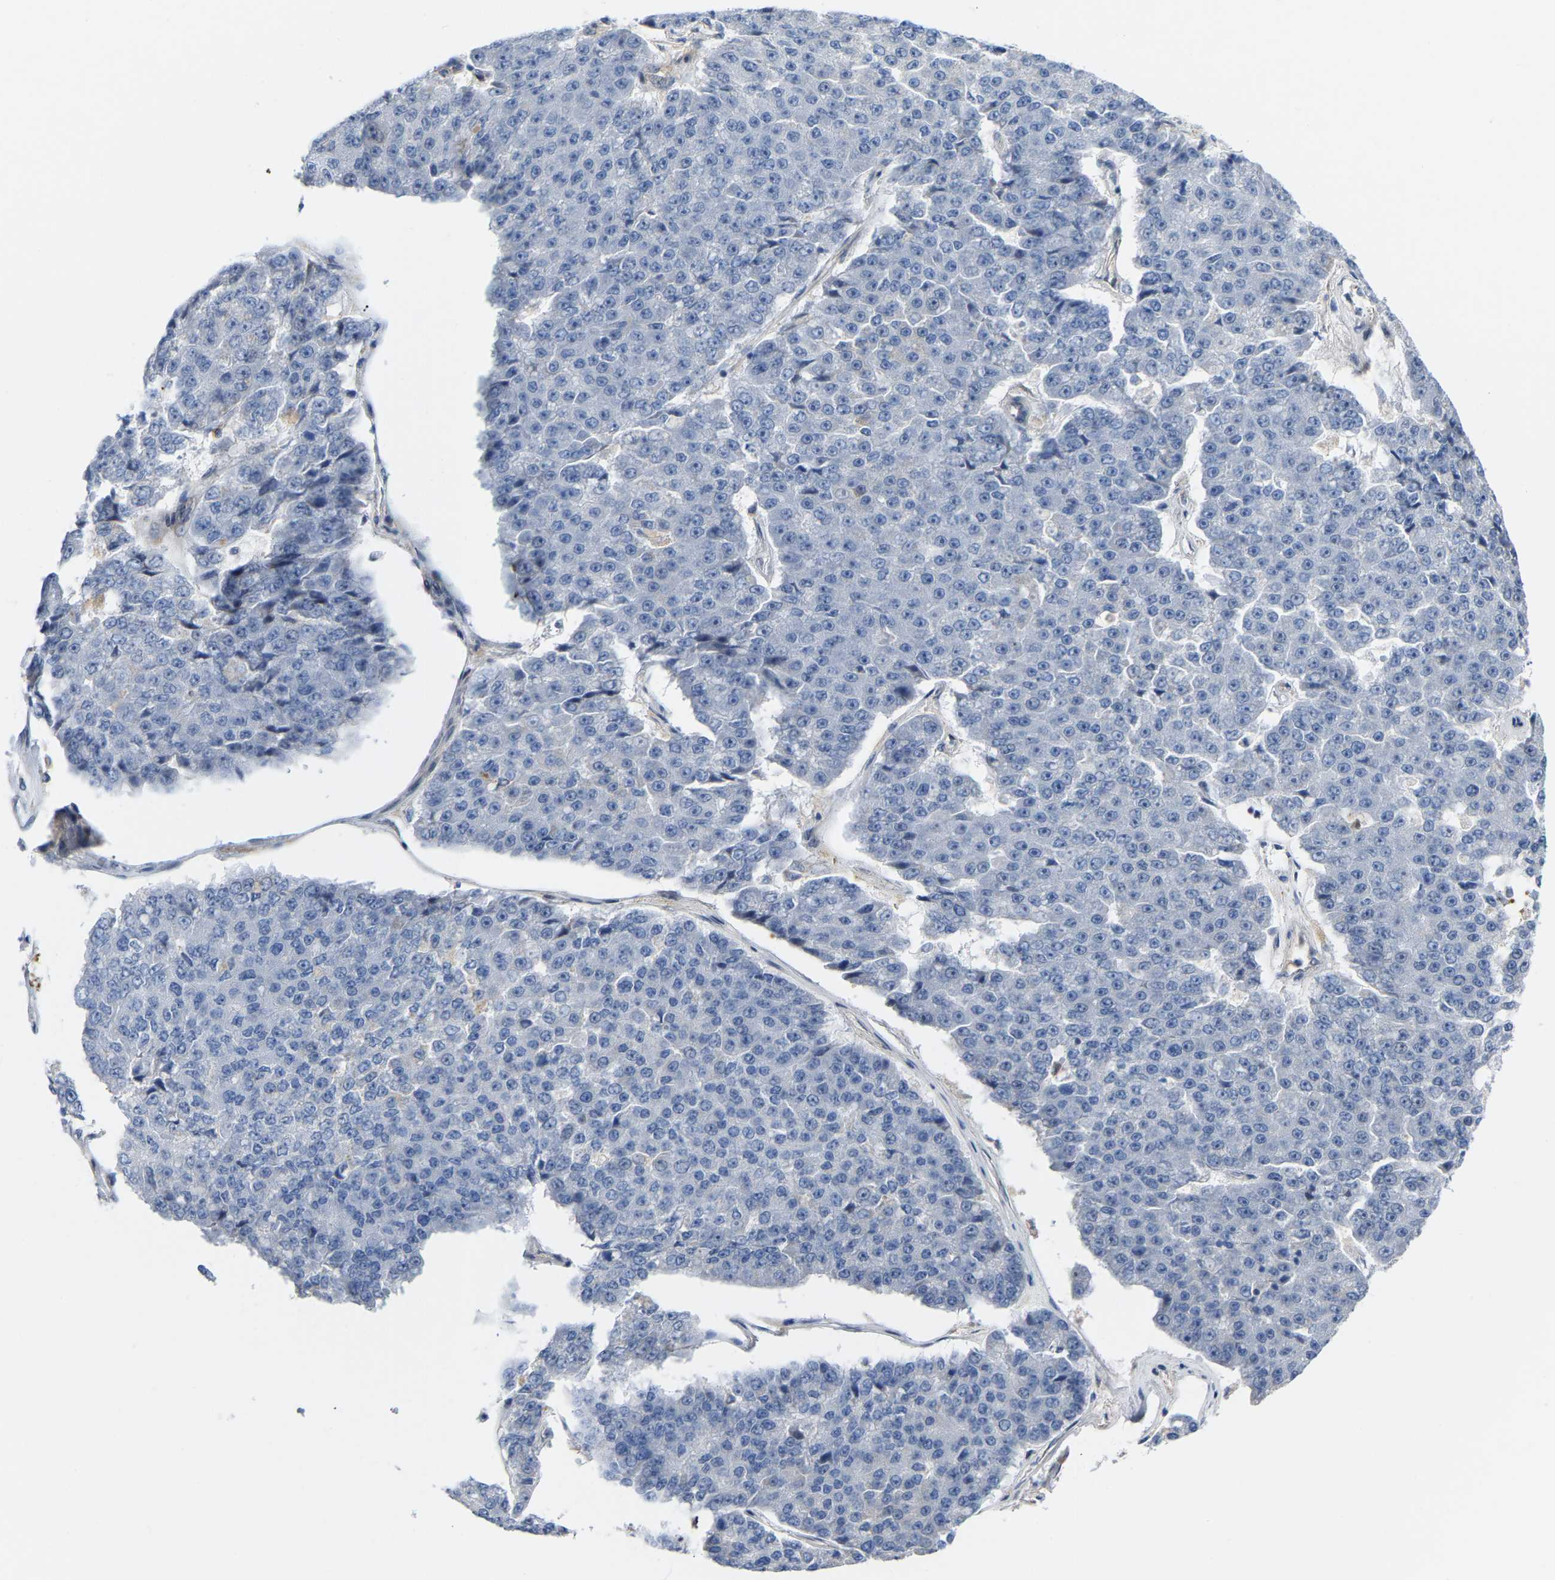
{"staining": {"intensity": "negative", "quantity": "none", "location": "none"}, "tissue": "pancreatic cancer", "cell_type": "Tumor cells", "image_type": "cancer", "snomed": [{"axis": "morphology", "description": "Adenocarcinoma, NOS"}, {"axis": "topography", "description": "Pancreas"}], "caption": "The histopathology image exhibits no staining of tumor cells in pancreatic cancer (adenocarcinoma).", "gene": "ABTB2", "patient": {"sex": "male", "age": 50}}